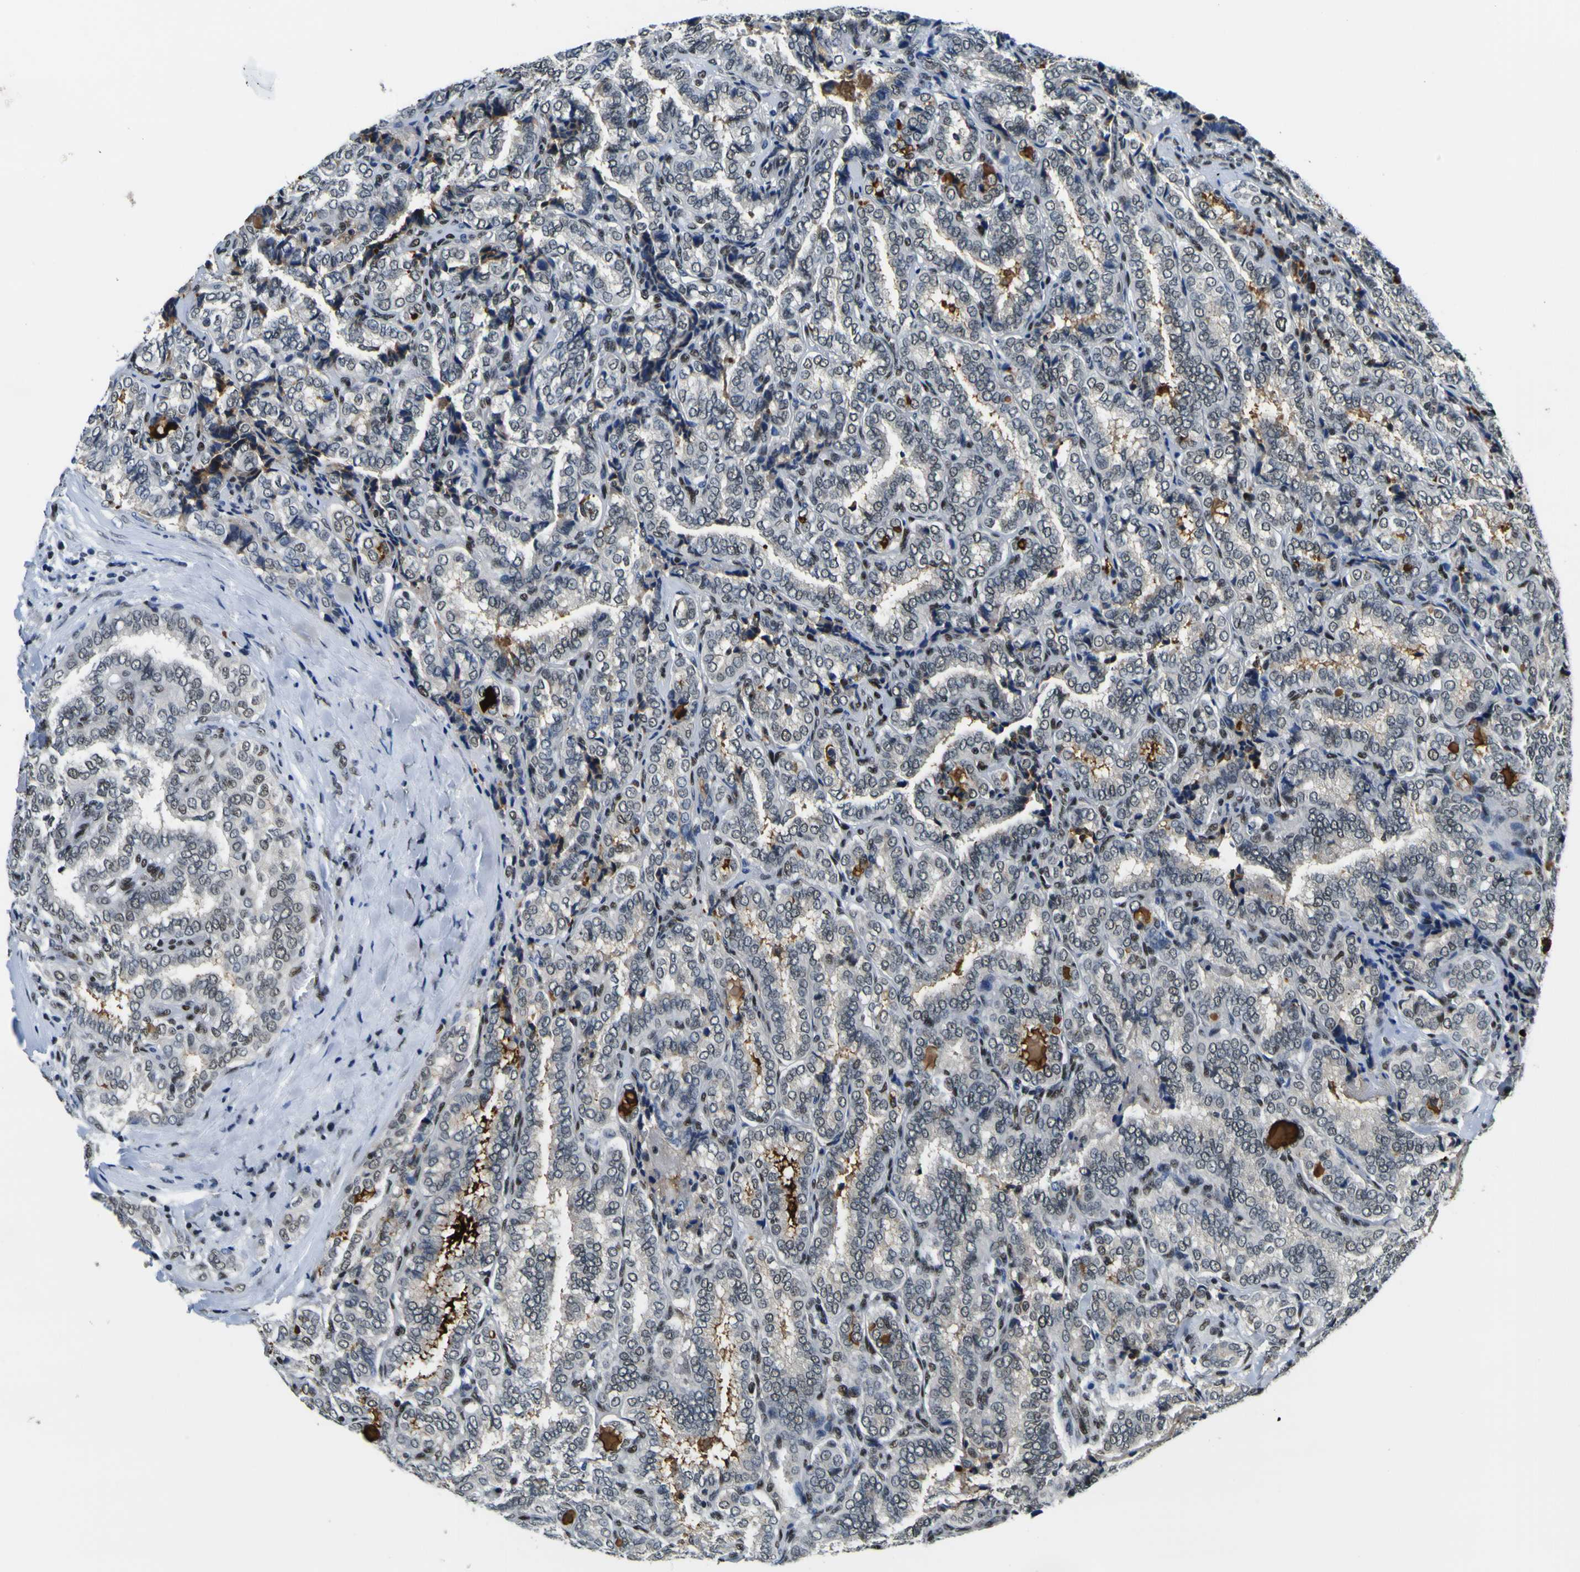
{"staining": {"intensity": "weak", "quantity": "25%-75%", "location": "cytoplasmic/membranous,nuclear"}, "tissue": "thyroid cancer", "cell_type": "Tumor cells", "image_type": "cancer", "snomed": [{"axis": "morphology", "description": "Normal tissue, NOS"}, {"axis": "morphology", "description": "Papillary adenocarcinoma, NOS"}, {"axis": "topography", "description": "Thyroid gland"}], "caption": "Immunohistochemical staining of thyroid cancer displays weak cytoplasmic/membranous and nuclear protein staining in approximately 25%-75% of tumor cells.", "gene": "SP1", "patient": {"sex": "female", "age": 30}}